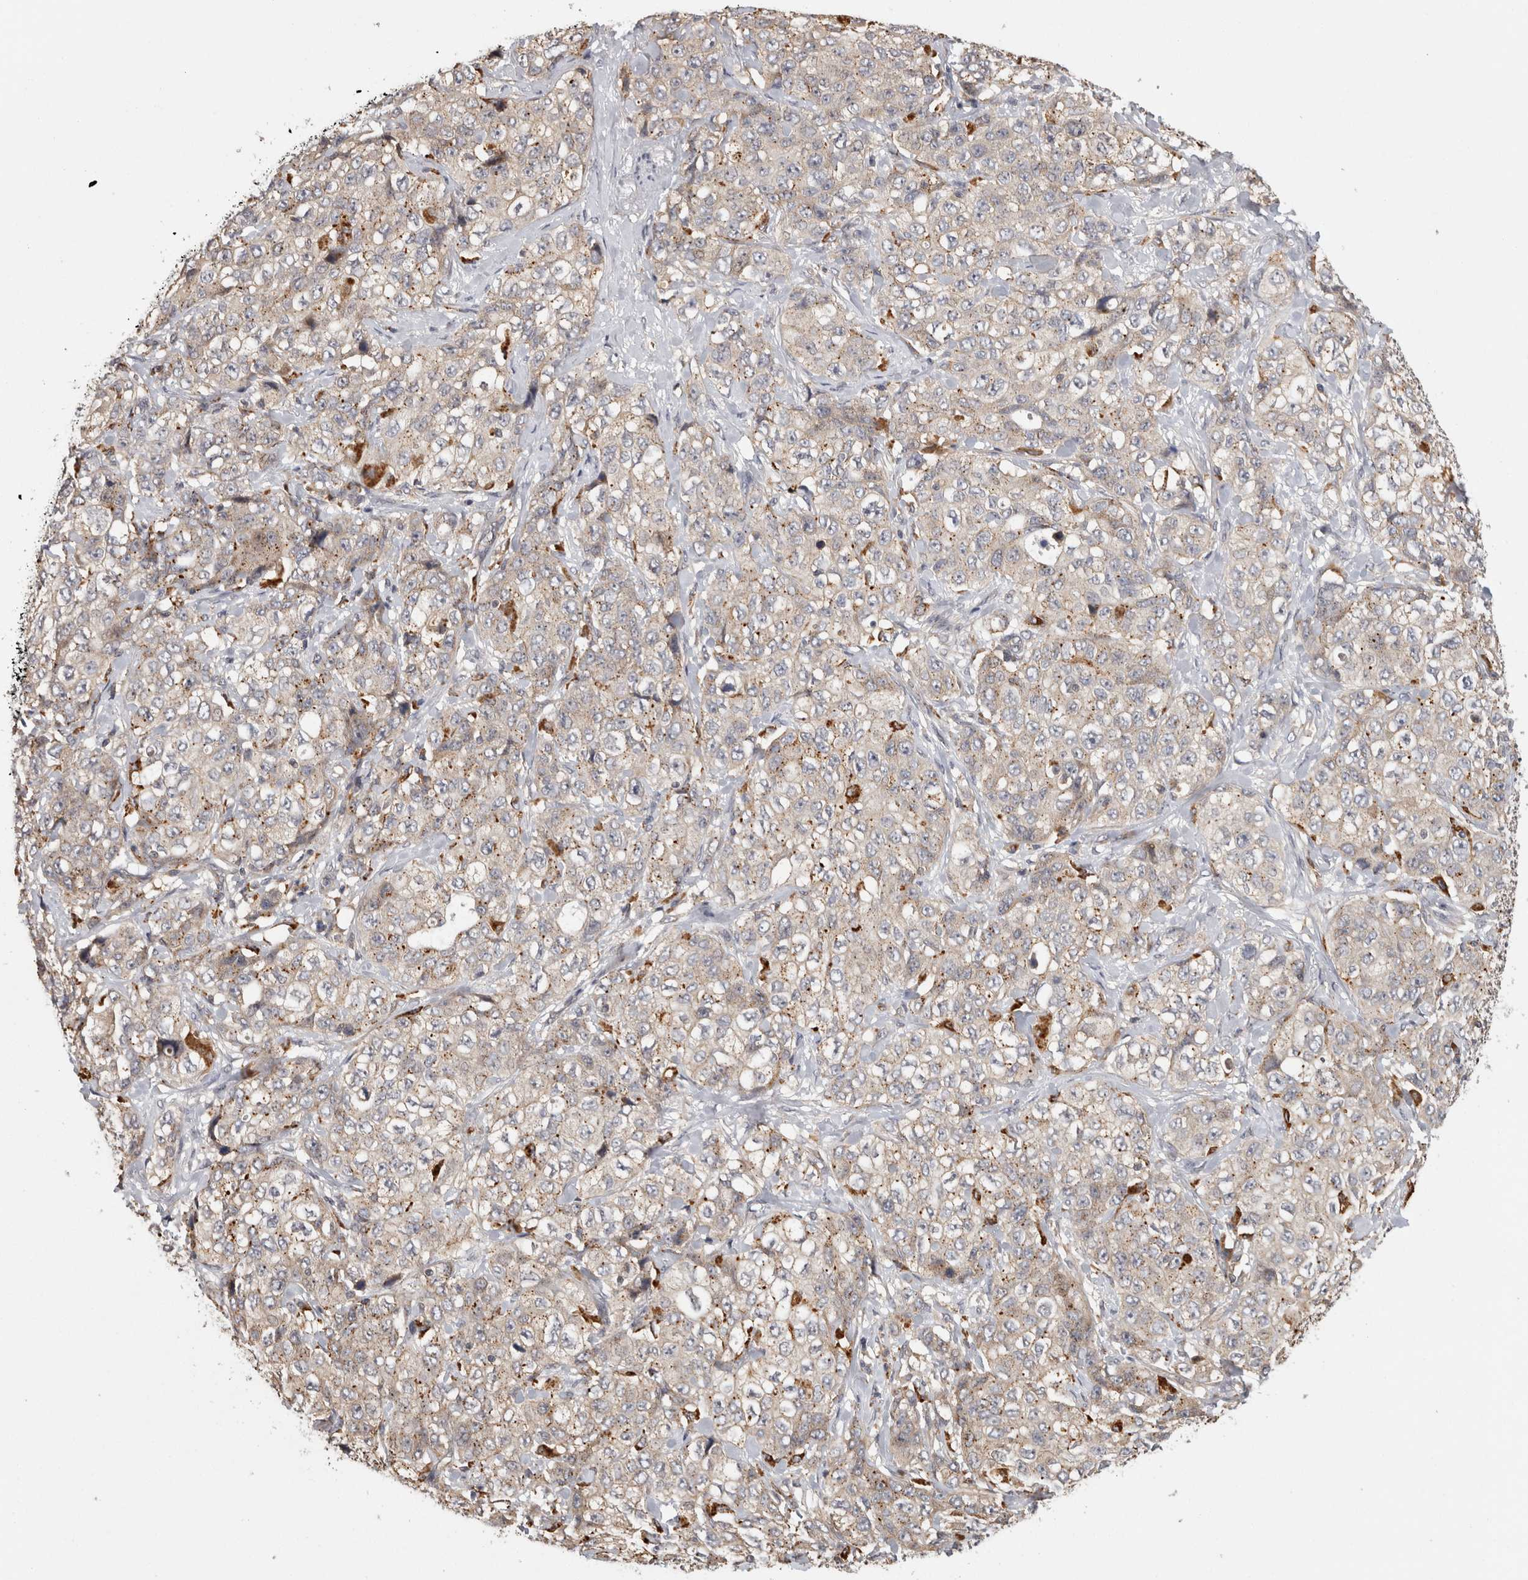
{"staining": {"intensity": "weak", "quantity": "25%-75%", "location": "cytoplasmic/membranous"}, "tissue": "stomach cancer", "cell_type": "Tumor cells", "image_type": "cancer", "snomed": [{"axis": "morphology", "description": "Adenocarcinoma, NOS"}, {"axis": "topography", "description": "Stomach"}], "caption": "Tumor cells reveal weak cytoplasmic/membranous positivity in approximately 25%-75% of cells in stomach adenocarcinoma. Nuclei are stained in blue.", "gene": "ACAT2", "patient": {"sex": "male", "age": 48}}